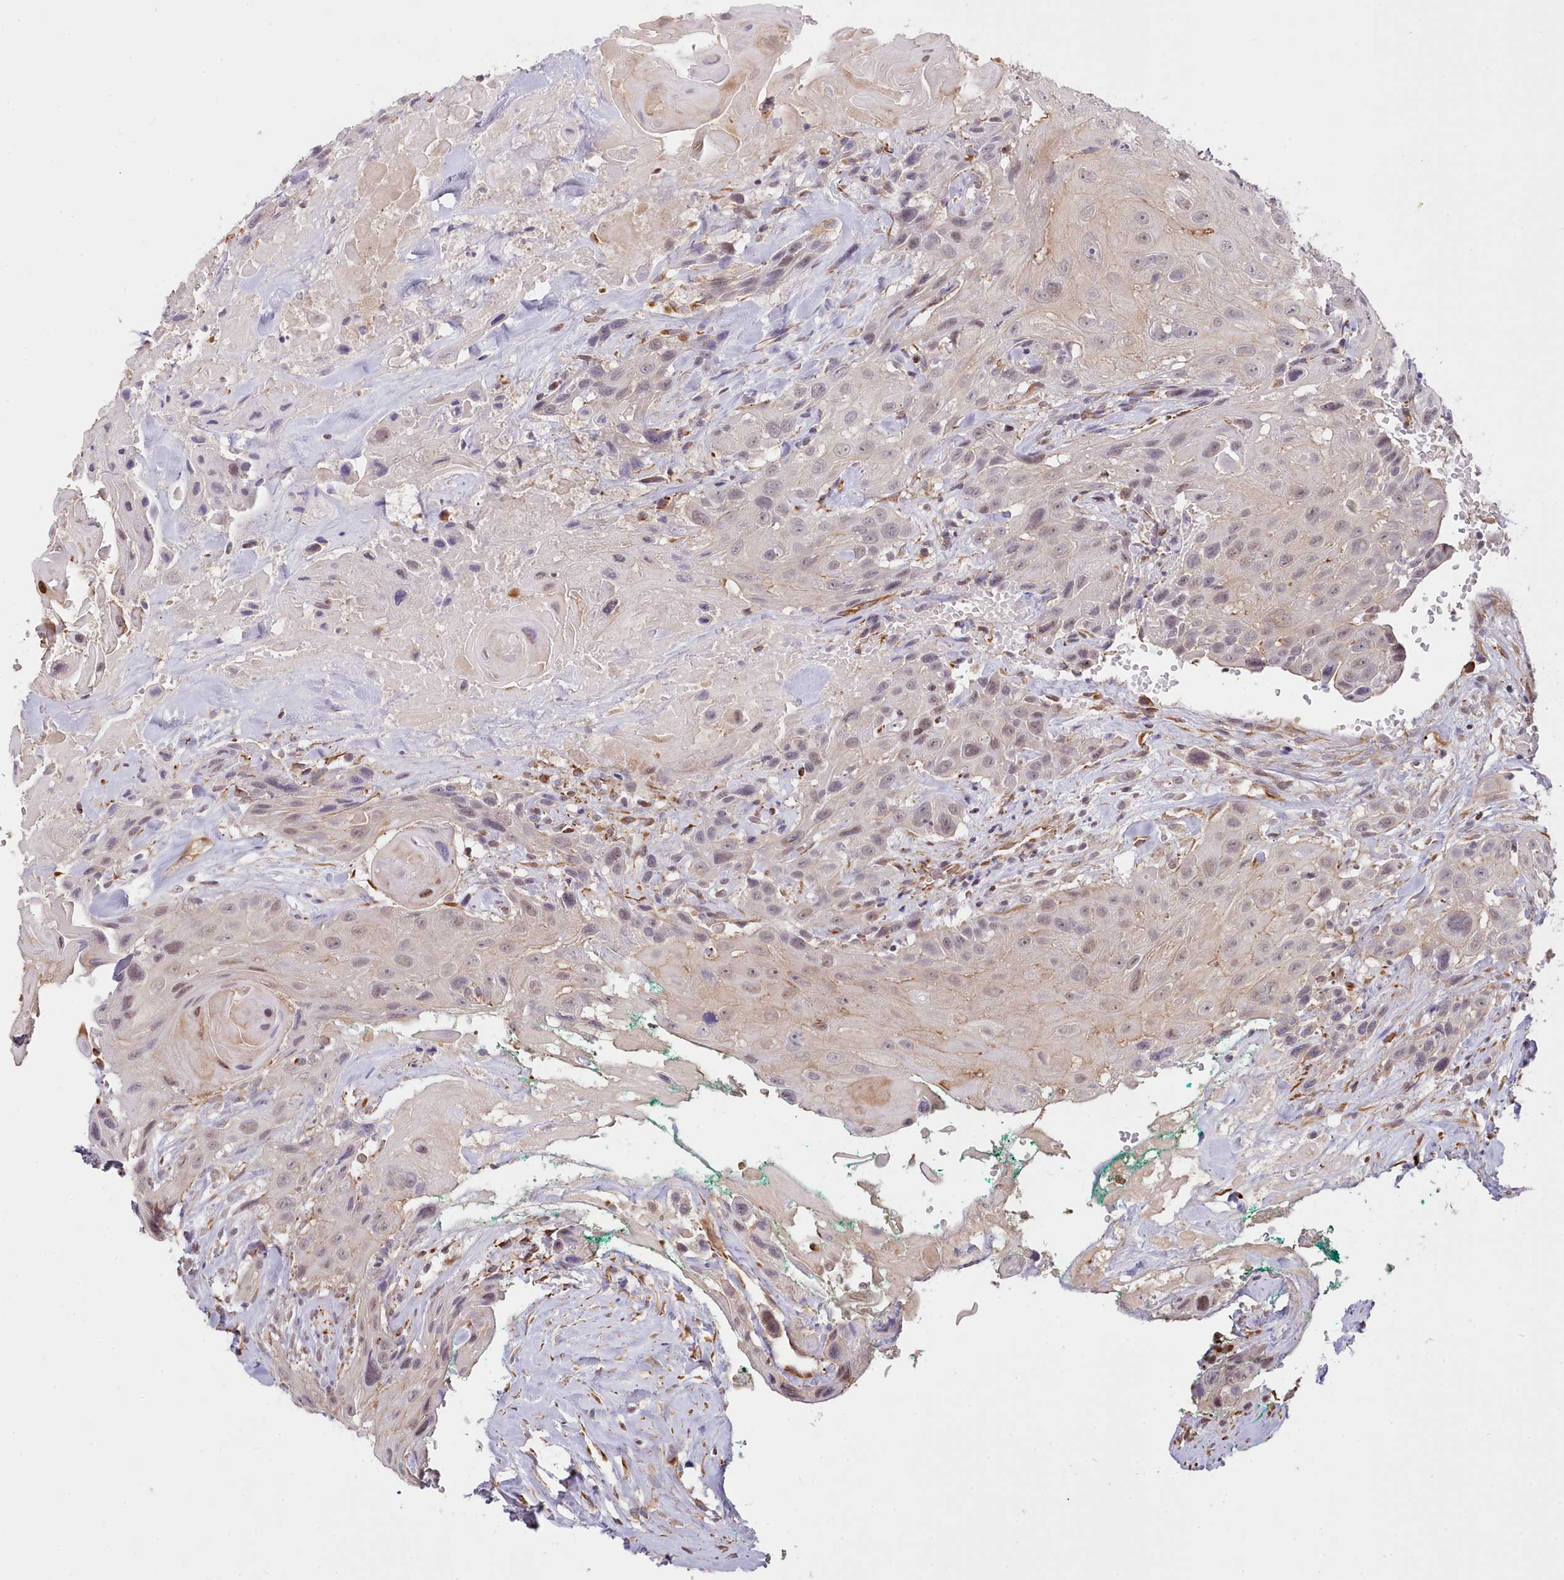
{"staining": {"intensity": "weak", "quantity": "25%-75%", "location": "nuclear"}, "tissue": "head and neck cancer", "cell_type": "Tumor cells", "image_type": "cancer", "snomed": [{"axis": "morphology", "description": "Squamous cell carcinoma, NOS"}, {"axis": "topography", "description": "Head-Neck"}], "caption": "The photomicrograph demonstrates staining of head and neck cancer, revealing weak nuclear protein staining (brown color) within tumor cells. The protein is stained brown, and the nuclei are stained in blue (DAB (3,3'-diaminobenzidine) IHC with brightfield microscopy, high magnification).", "gene": "ZC3H13", "patient": {"sex": "male", "age": 81}}